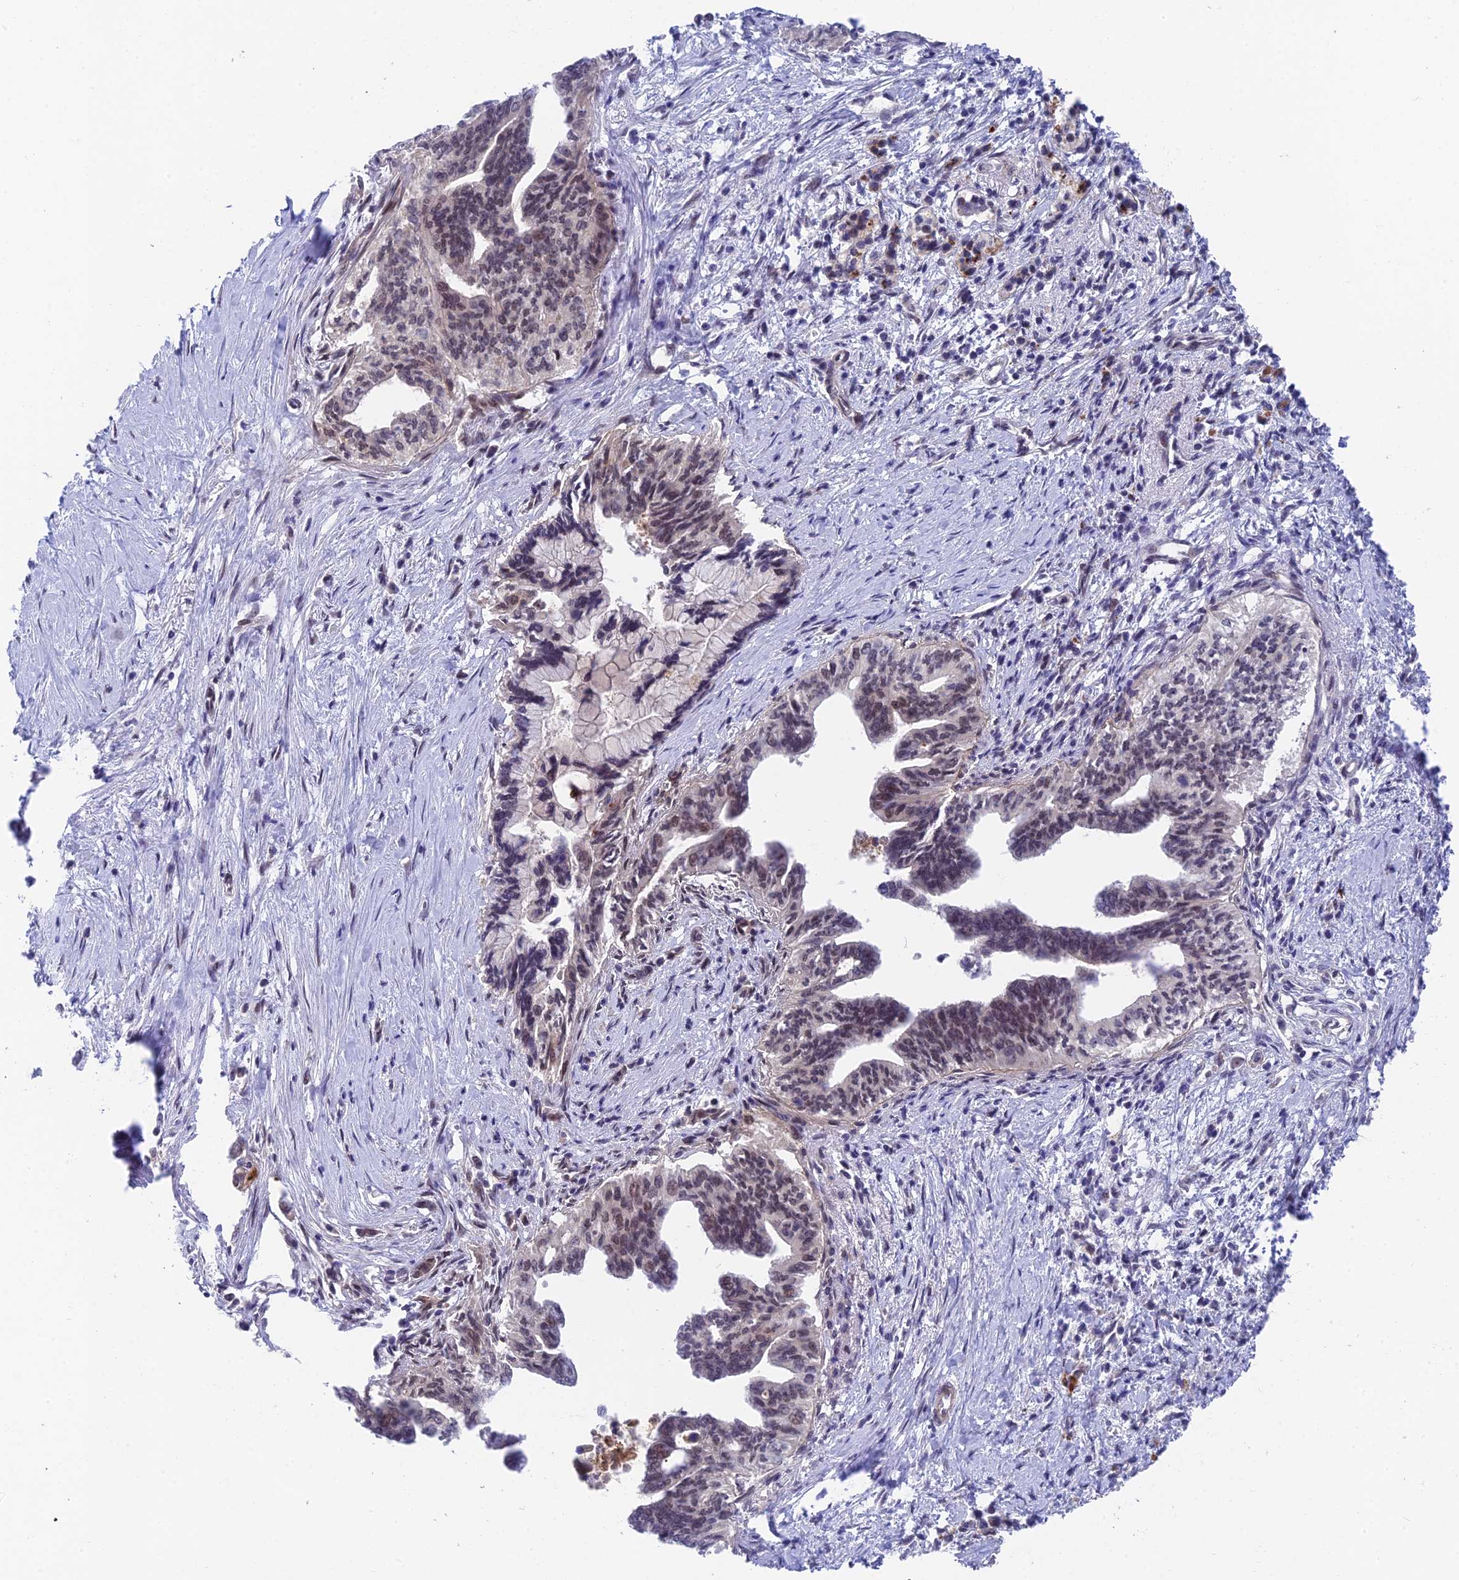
{"staining": {"intensity": "weak", "quantity": "25%-75%", "location": "nuclear"}, "tissue": "pancreatic cancer", "cell_type": "Tumor cells", "image_type": "cancer", "snomed": [{"axis": "morphology", "description": "Adenocarcinoma, NOS"}, {"axis": "topography", "description": "Pancreas"}], "caption": "DAB immunohistochemical staining of human pancreatic cancer (adenocarcinoma) exhibits weak nuclear protein staining in approximately 25%-75% of tumor cells.", "gene": "NSMCE1", "patient": {"sex": "female", "age": 83}}